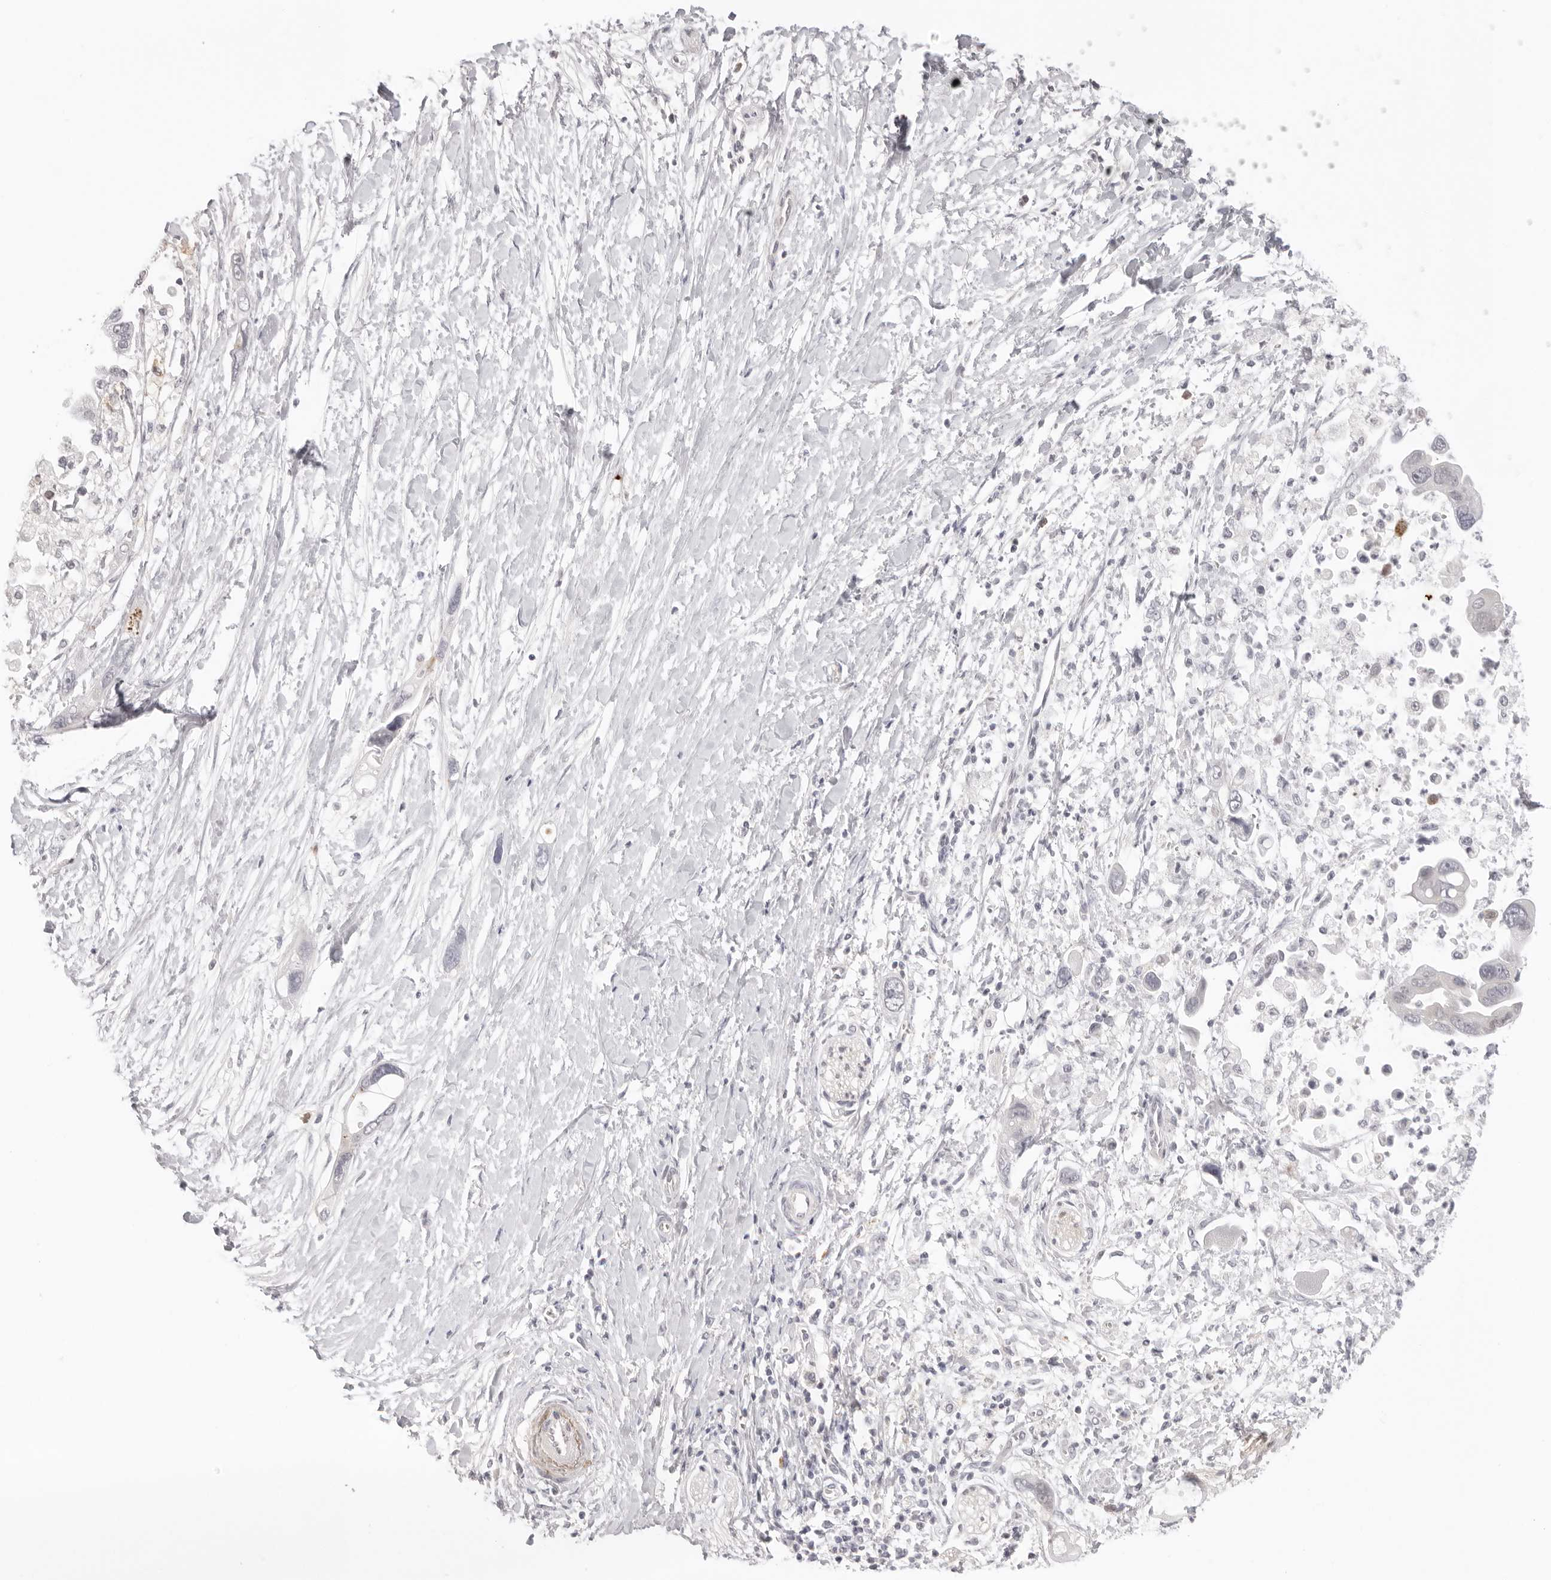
{"staining": {"intensity": "negative", "quantity": "none", "location": "none"}, "tissue": "pancreatic cancer", "cell_type": "Tumor cells", "image_type": "cancer", "snomed": [{"axis": "morphology", "description": "Adenocarcinoma, NOS"}, {"axis": "topography", "description": "Pancreas"}], "caption": "A high-resolution histopathology image shows immunohistochemistry (IHC) staining of adenocarcinoma (pancreatic), which exhibits no significant staining in tumor cells.", "gene": "STRADB", "patient": {"sex": "female", "age": 72}}